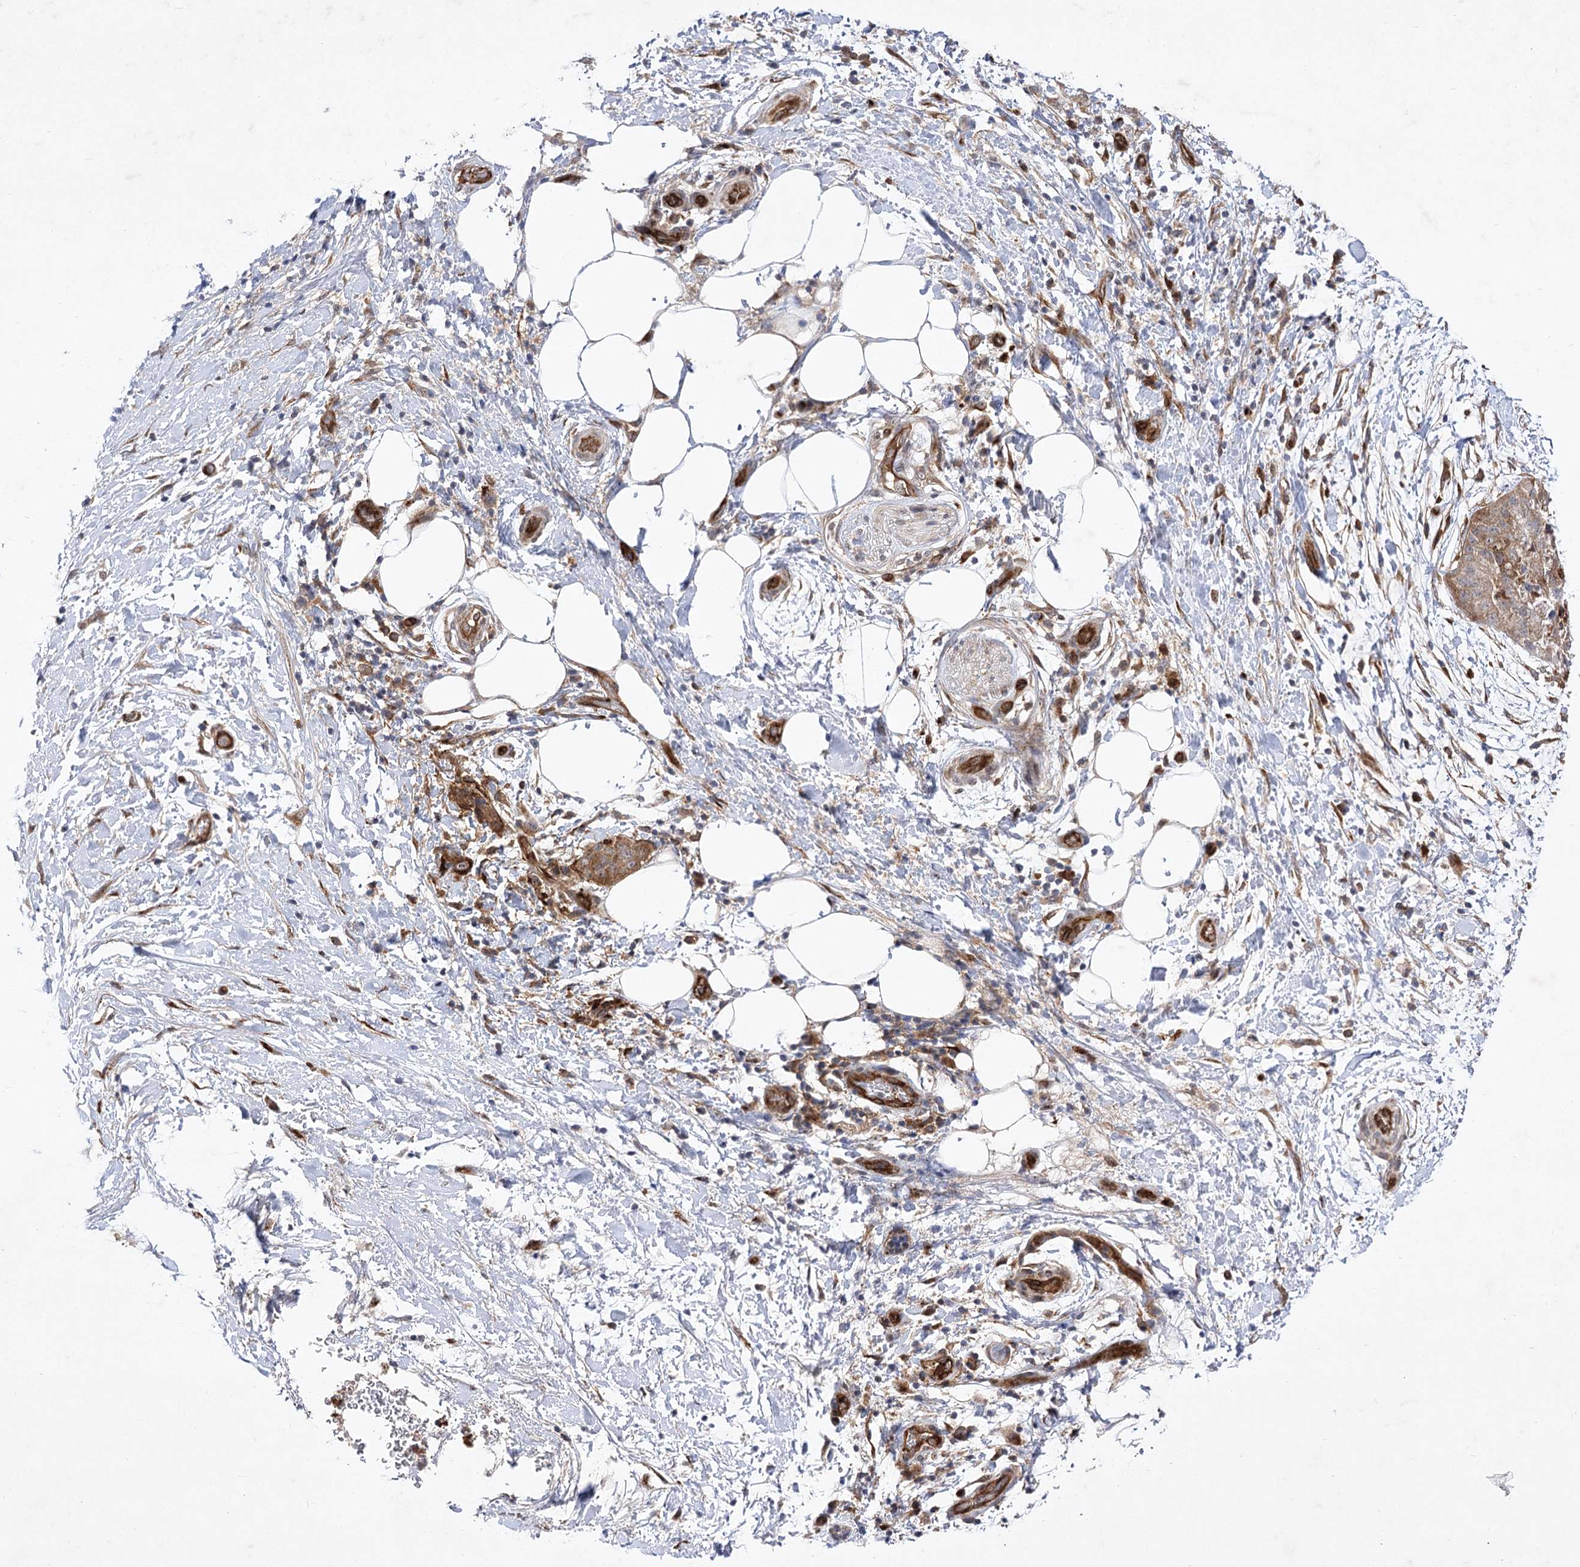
{"staining": {"intensity": "strong", "quantity": "25%-75%", "location": "cytoplasmic/membranous"}, "tissue": "pancreatic cancer", "cell_type": "Tumor cells", "image_type": "cancer", "snomed": [{"axis": "morphology", "description": "Adenocarcinoma, NOS"}, {"axis": "topography", "description": "Pancreas"}], "caption": "Immunohistochemistry of pancreatic adenocarcinoma reveals high levels of strong cytoplasmic/membranous positivity in about 25%-75% of tumor cells.", "gene": "ARHGAP31", "patient": {"sex": "female", "age": 78}}